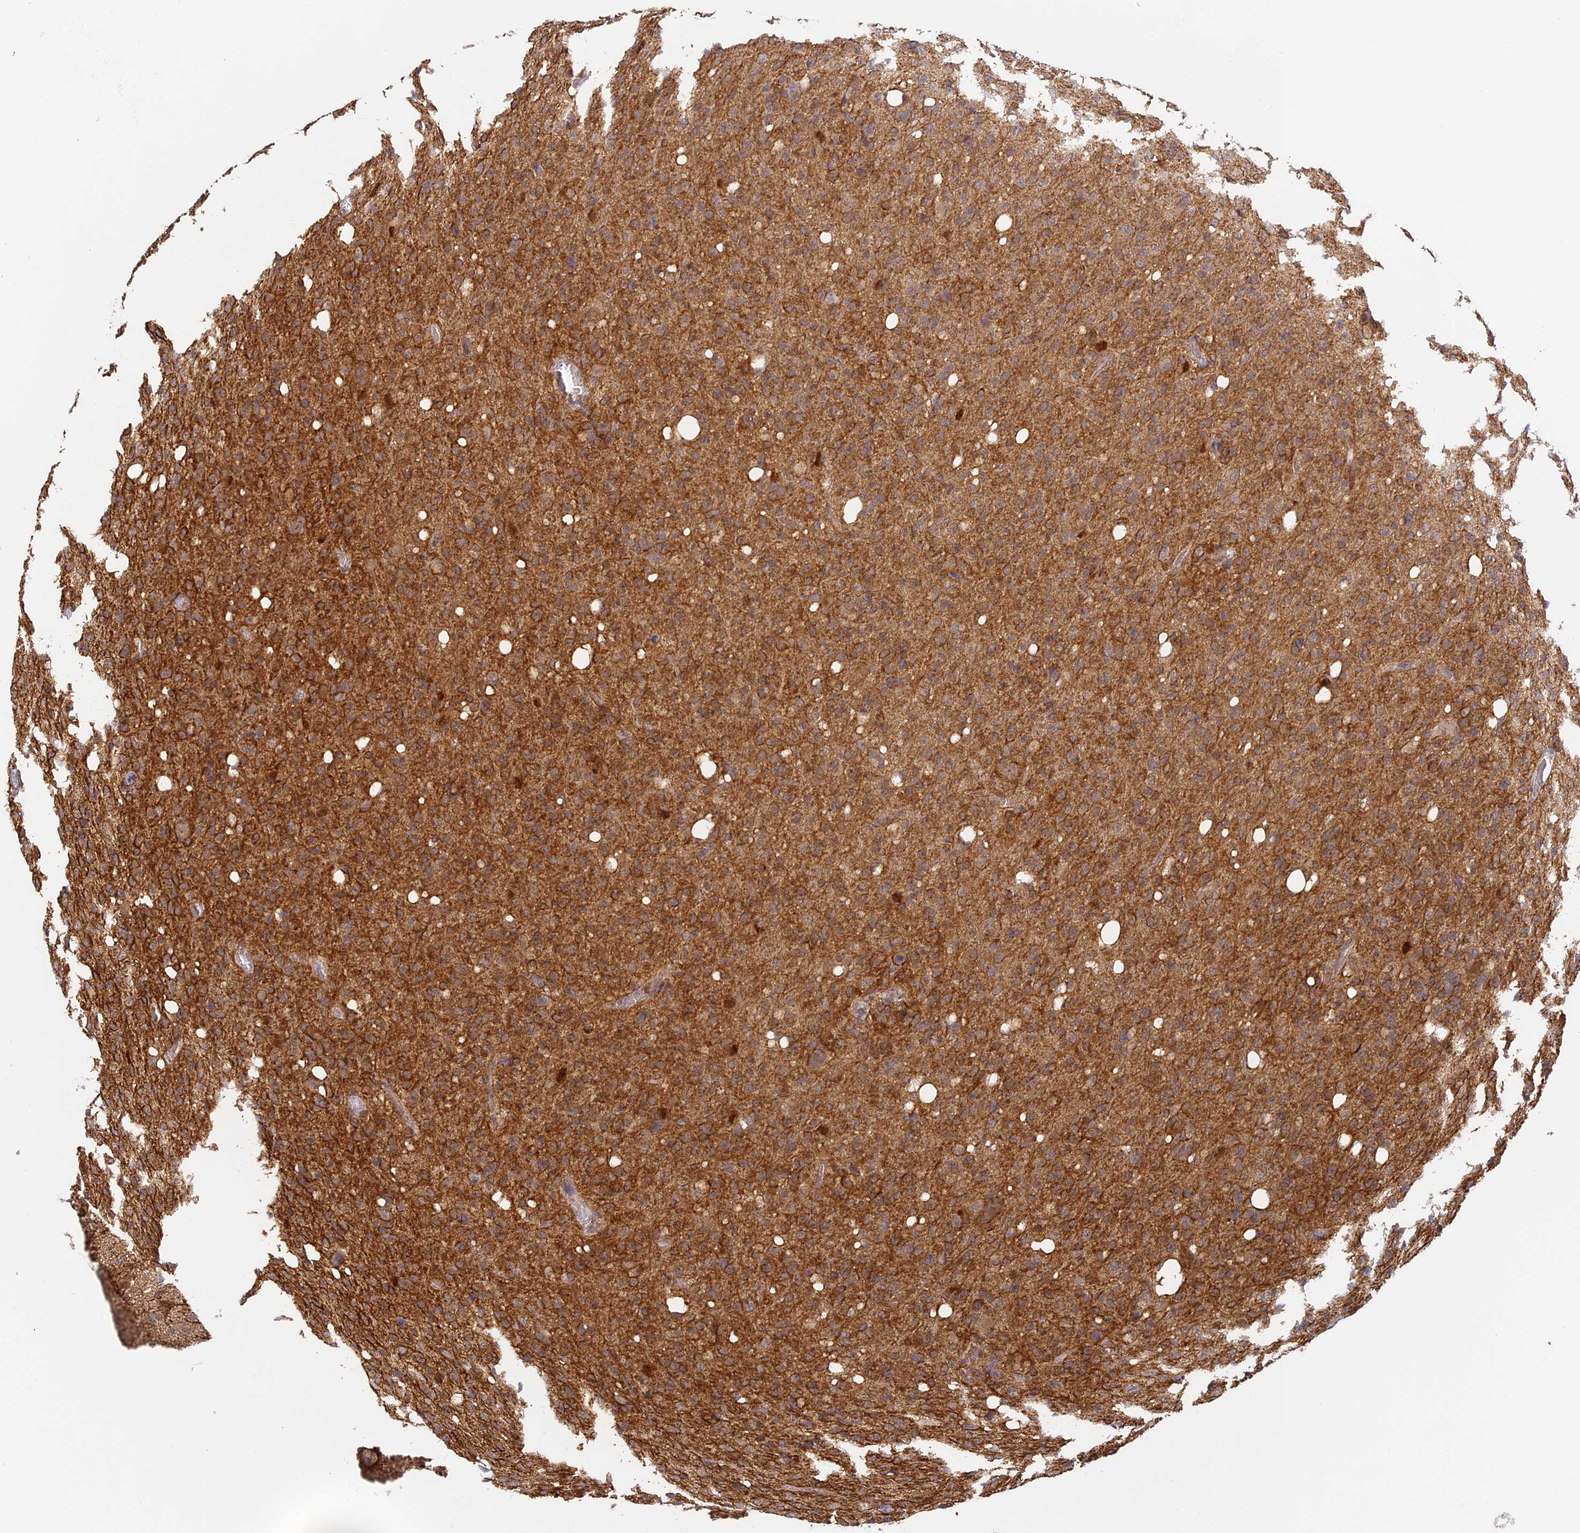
{"staining": {"intensity": "moderate", "quantity": ">75%", "location": "cytoplasmic/membranous"}, "tissue": "glioma", "cell_type": "Tumor cells", "image_type": "cancer", "snomed": [{"axis": "morphology", "description": "Glioma, malignant, High grade"}, {"axis": "topography", "description": "Brain"}], "caption": "Immunohistochemical staining of human glioma reveals moderate cytoplasmic/membranous protein positivity in approximately >75% of tumor cells.", "gene": "ZNF443", "patient": {"sex": "female", "age": 57}}